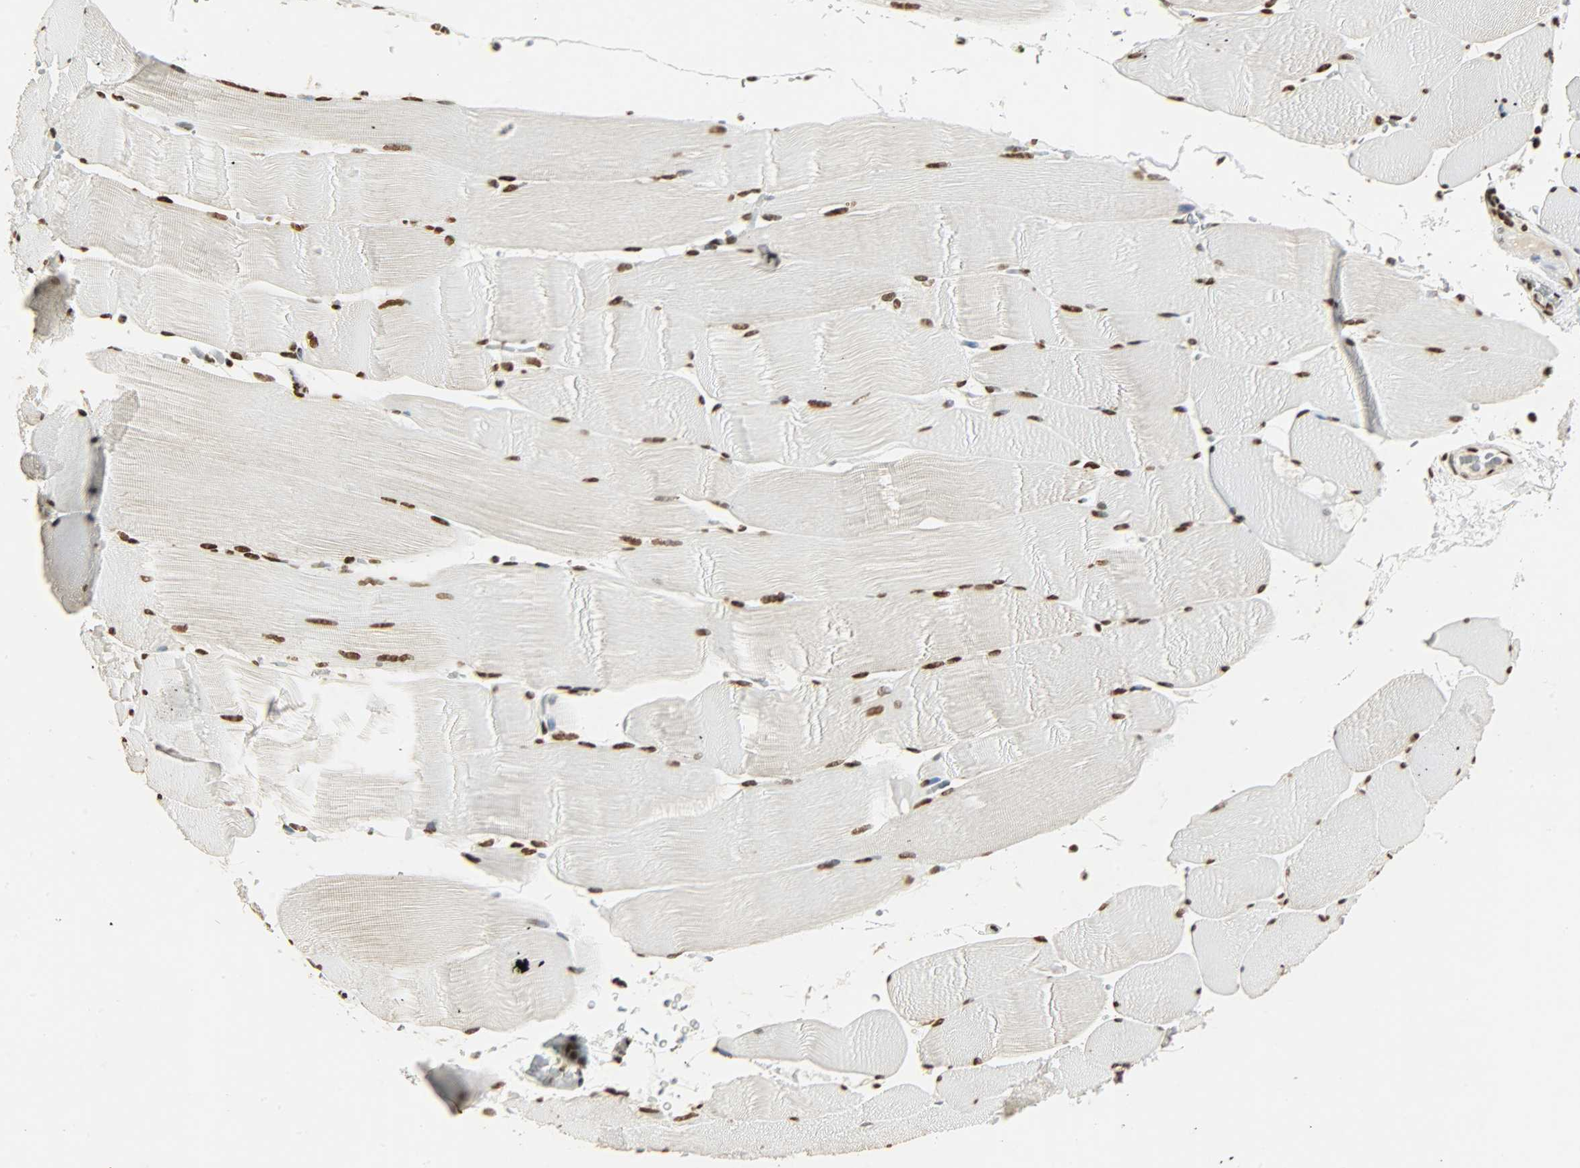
{"staining": {"intensity": "moderate", "quantity": ">75%", "location": "nuclear"}, "tissue": "skeletal muscle", "cell_type": "Myocytes", "image_type": "normal", "snomed": [{"axis": "morphology", "description": "Normal tissue, NOS"}, {"axis": "topography", "description": "Skeletal muscle"}], "caption": "IHC photomicrograph of normal skeletal muscle: human skeletal muscle stained using IHC demonstrates medium levels of moderate protein expression localized specifically in the nuclear of myocytes, appearing as a nuclear brown color.", "gene": "KHDRBS1", "patient": {"sex": "male", "age": 62}}